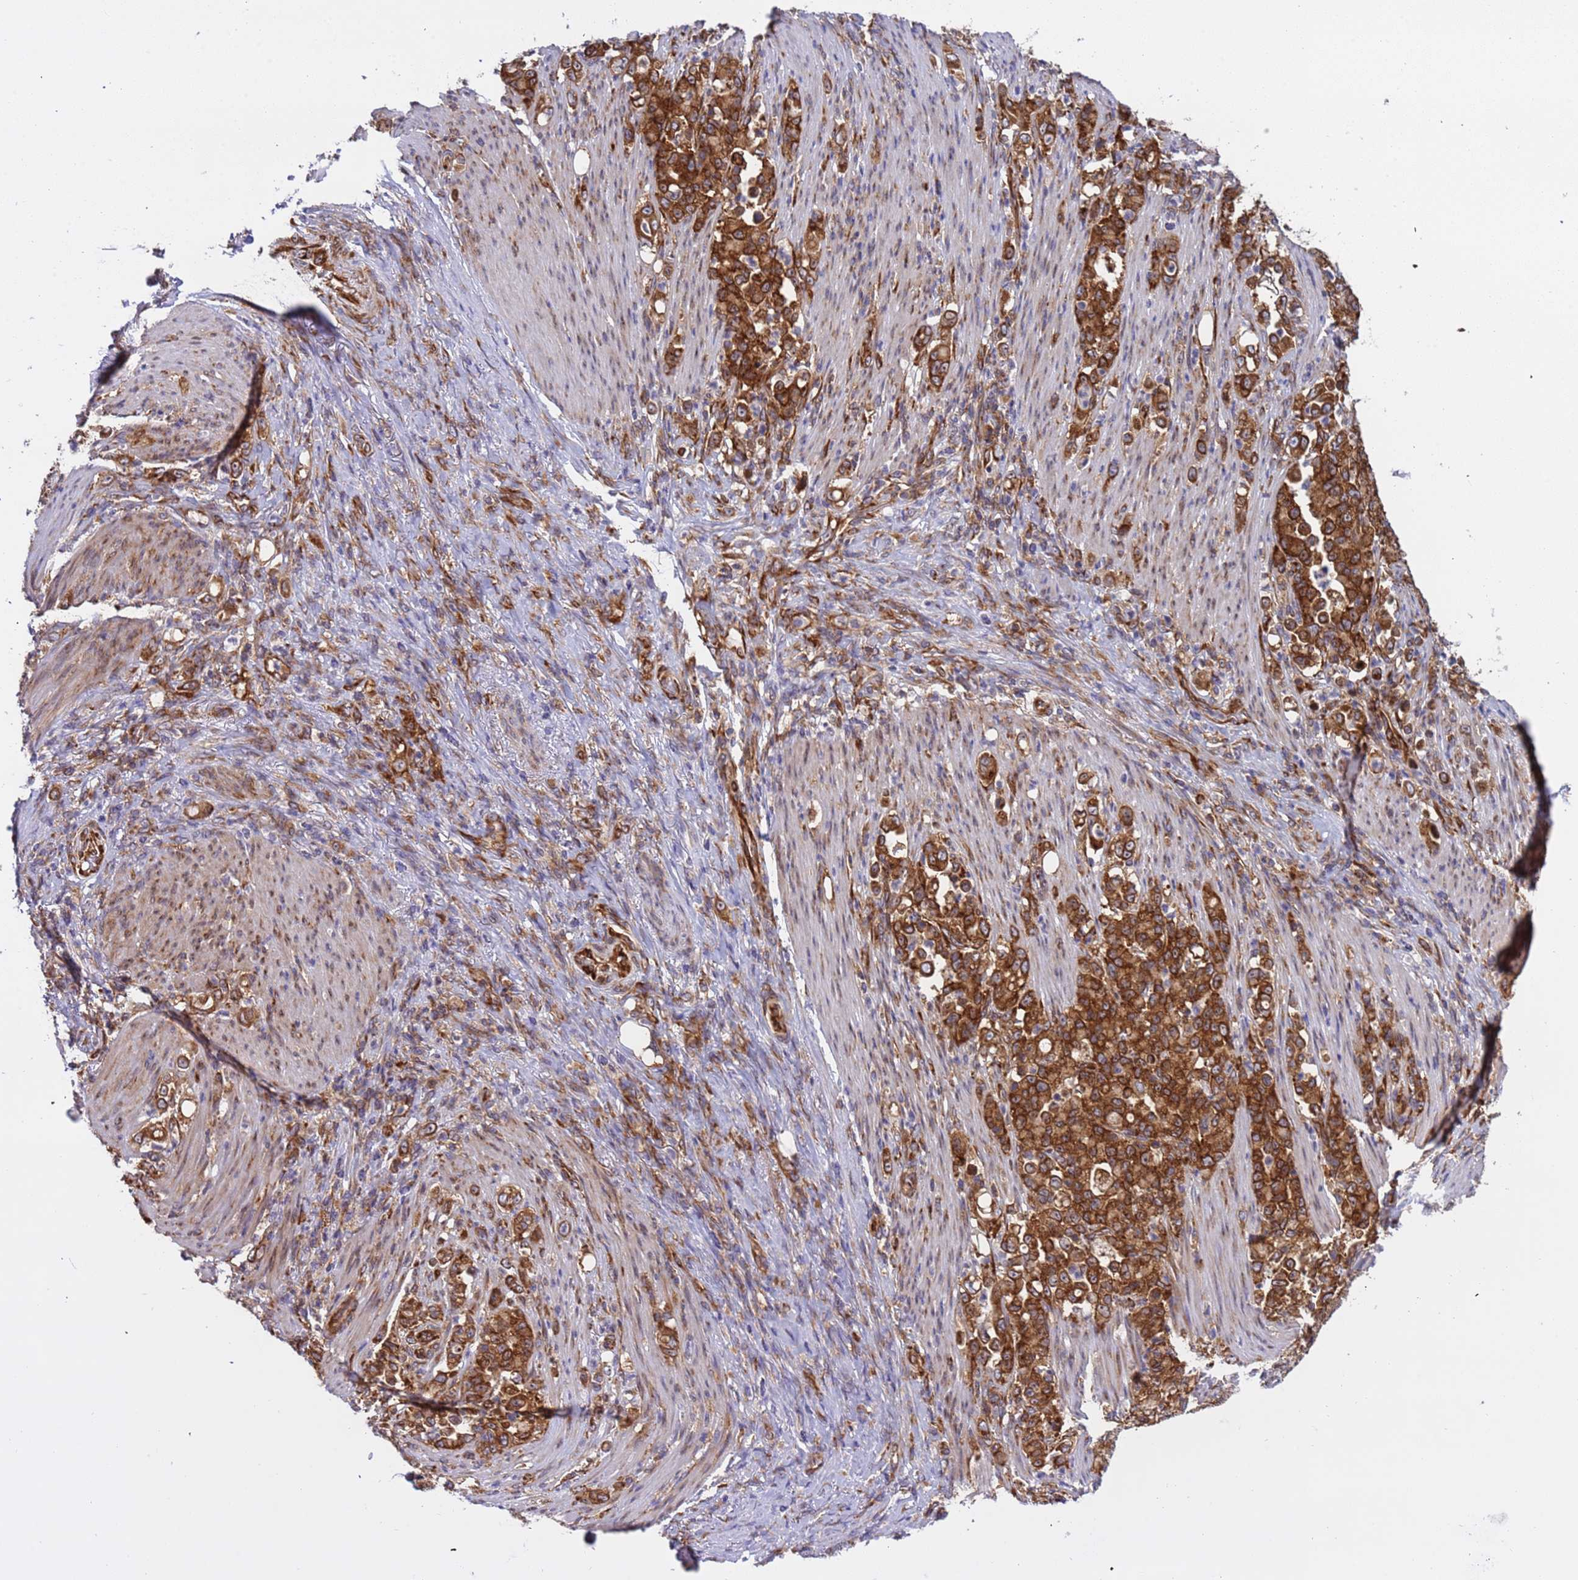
{"staining": {"intensity": "strong", "quantity": ">75%", "location": "cytoplasmic/membranous"}, "tissue": "stomach cancer", "cell_type": "Tumor cells", "image_type": "cancer", "snomed": [{"axis": "morphology", "description": "Normal tissue, NOS"}, {"axis": "morphology", "description": "Adenocarcinoma, NOS"}, {"axis": "topography", "description": "Stomach"}], "caption": "Immunohistochemical staining of stomach adenocarcinoma reveals high levels of strong cytoplasmic/membranous positivity in approximately >75% of tumor cells.", "gene": "RPL36", "patient": {"sex": "female", "age": 79}}